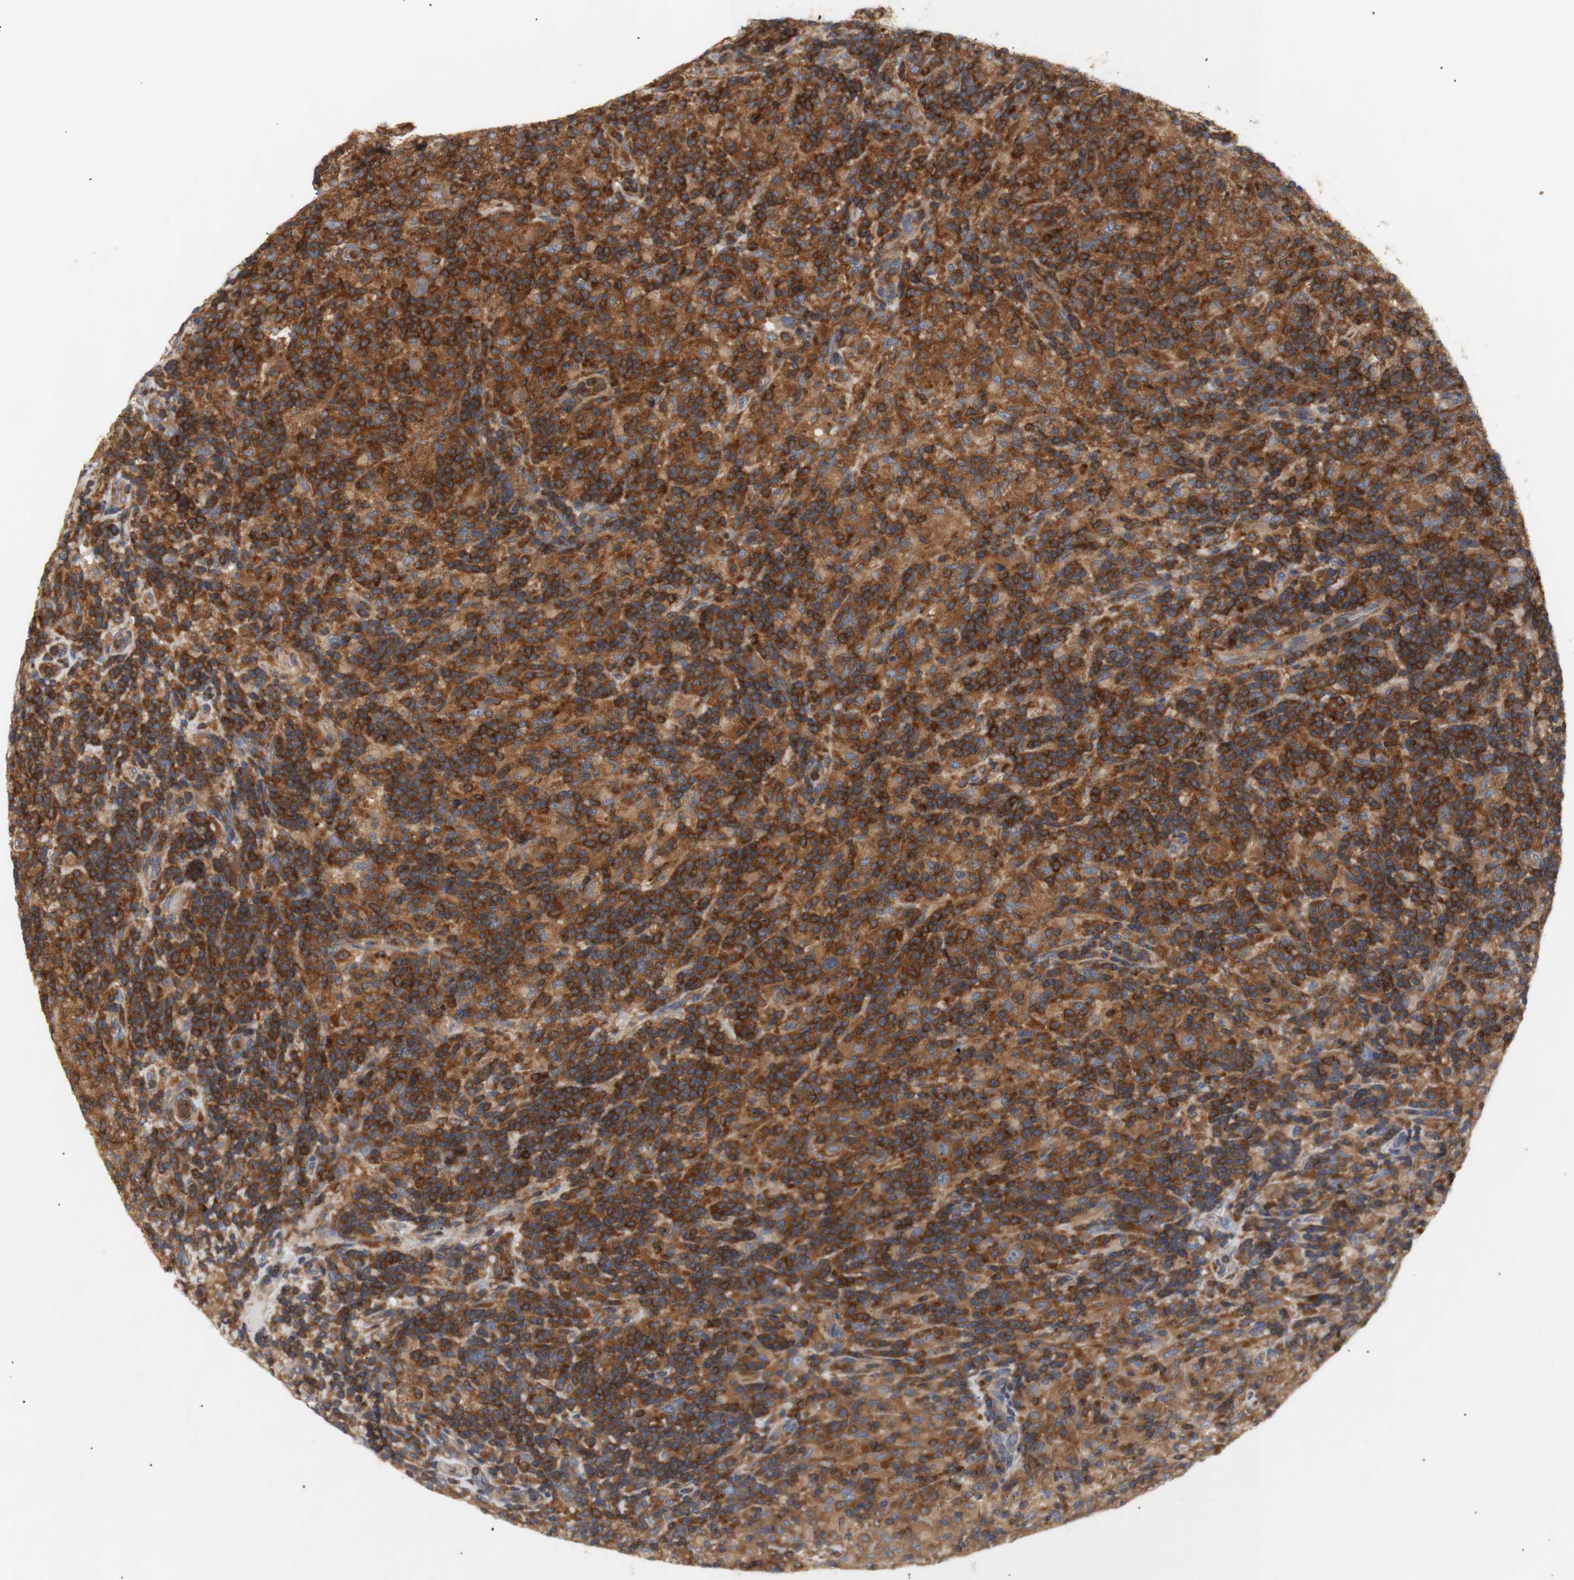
{"staining": {"intensity": "moderate", "quantity": ">75%", "location": "cytoplasmic/membranous"}, "tissue": "lymphoma", "cell_type": "Tumor cells", "image_type": "cancer", "snomed": [{"axis": "morphology", "description": "Hodgkin's disease, NOS"}, {"axis": "topography", "description": "Lymph node"}], "caption": "Brown immunohistochemical staining in Hodgkin's disease shows moderate cytoplasmic/membranous expression in about >75% of tumor cells.", "gene": "IKBKG", "patient": {"sex": "male", "age": 70}}